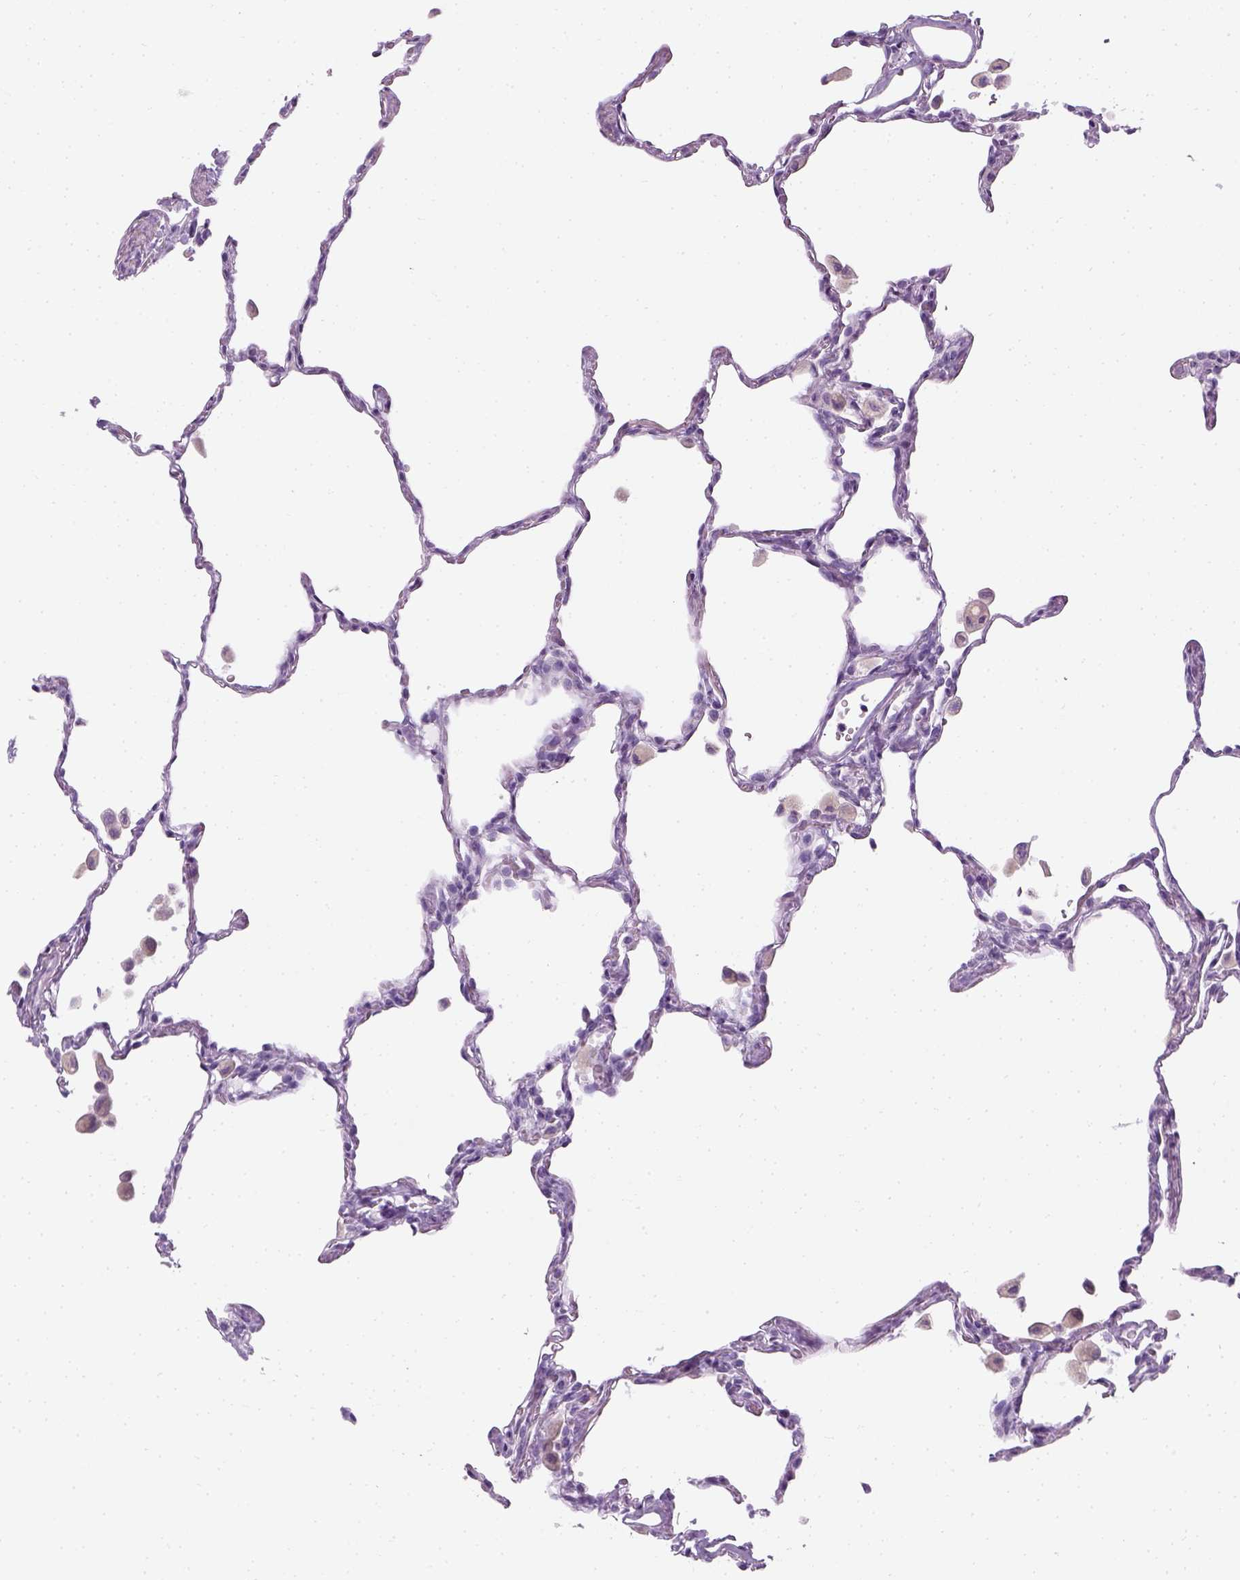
{"staining": {"intensity": "negative", "quantity": "none", "location": "none"}, "tissue": "lung", "cell_type": "Alveolar cells", "image_type": "normal", "snomed": [{"axis": "morphology", "description": "Normal tissue, NOS"}, {"axis": "topography", "description": "Lung"}], "caption": "The image shows no staining of alveolar cells in benign lung.", "gene": "TH", "patient": {"sex": "female", "age": 47}}